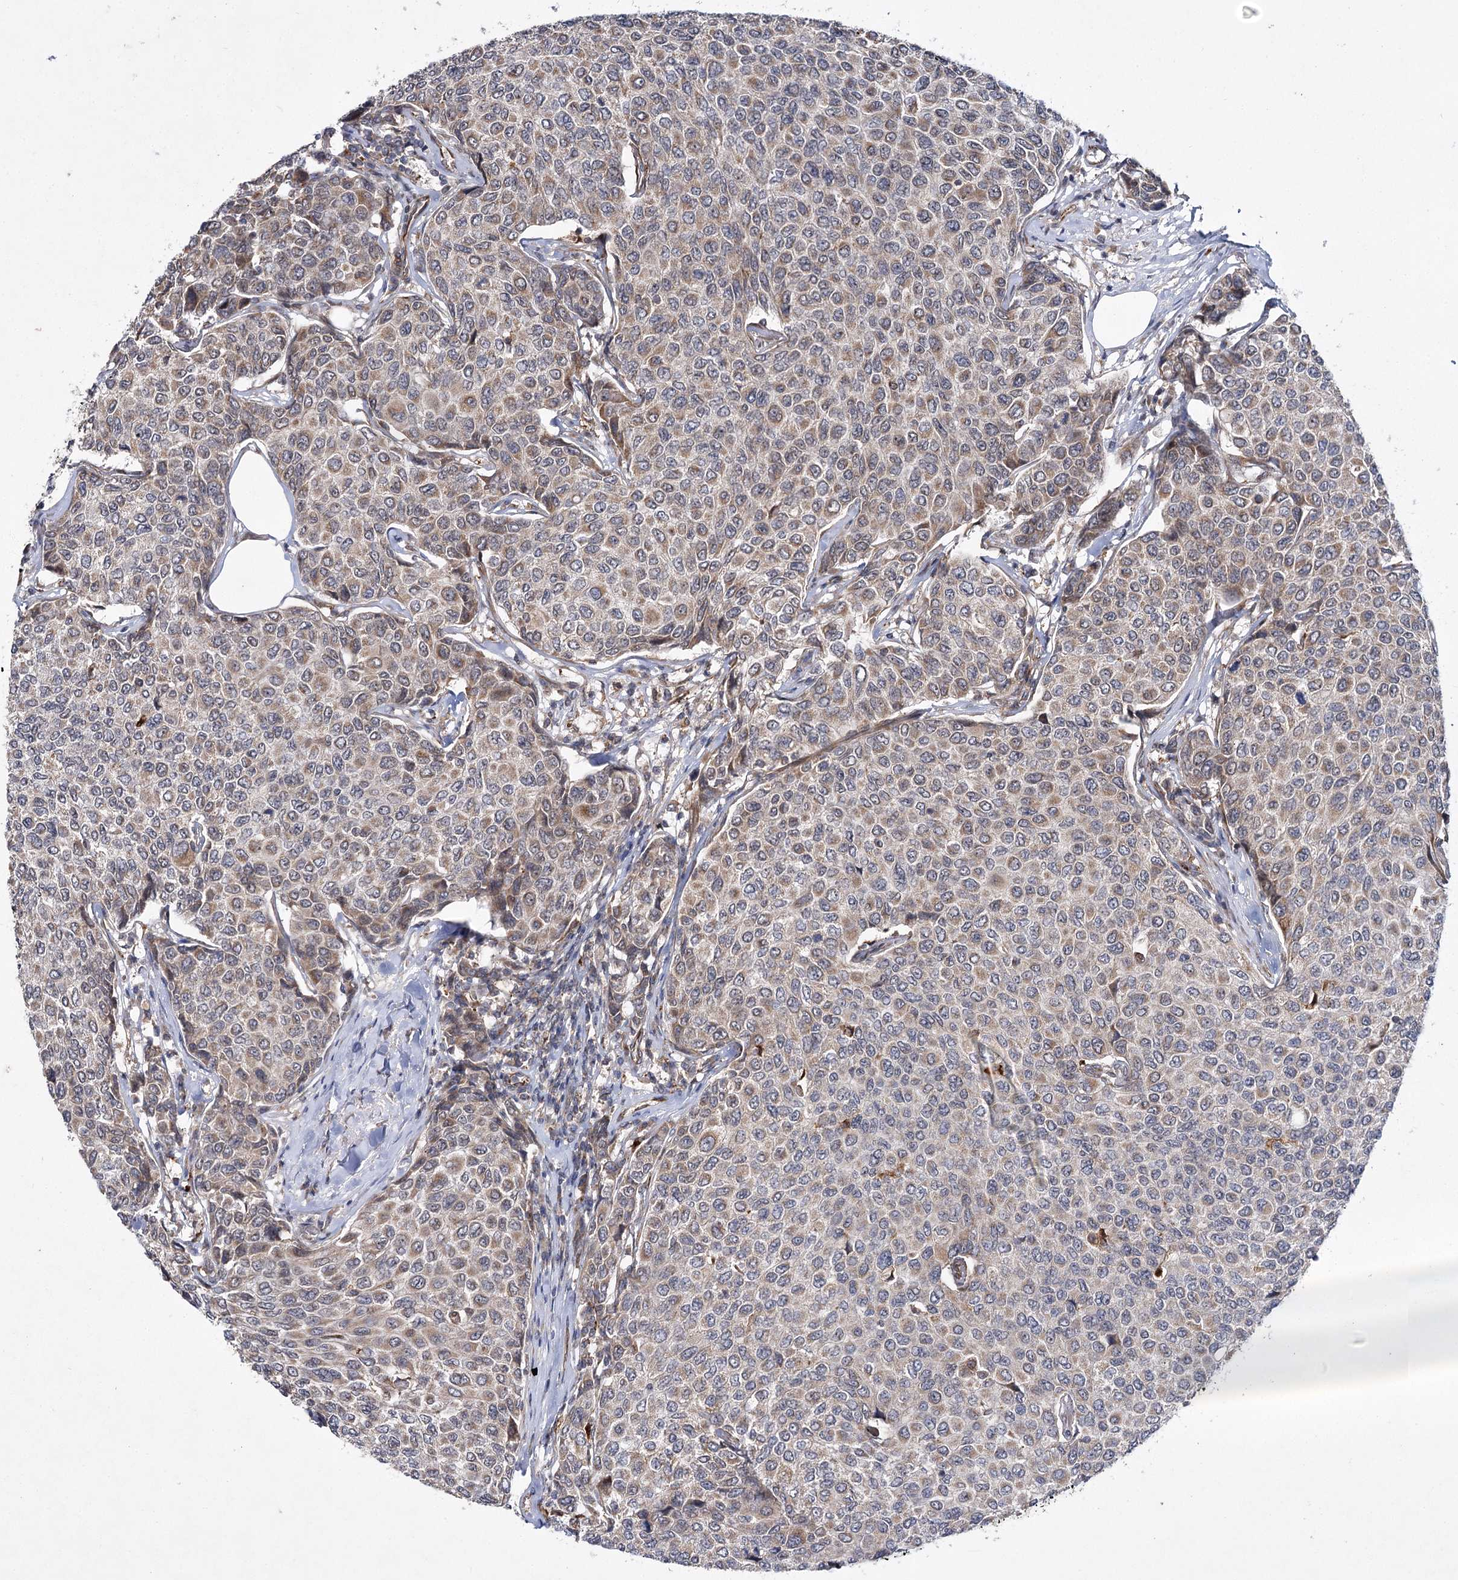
{"staining": {"intensity": "weak", "quantity": "25%-75%", "location": "cytoplasmic/membranous"}, "tissue": "breast cancer", "cell_type": "Tumor cells", "image_type": "cancer", "snomed": [{"axis": "morphology", "description": "Duct carcinoma"}, {"axis": "topography", "description": "Breast"}], "caption": "Protein analysis of breast cancer (intraductal carcinoma) tissue shows weak cytoplasmic/membranous staining in approximately 25%-75% of tumor cells.", "gene": "DPEP2", "patient": {"sex": "female", "age": 55}}